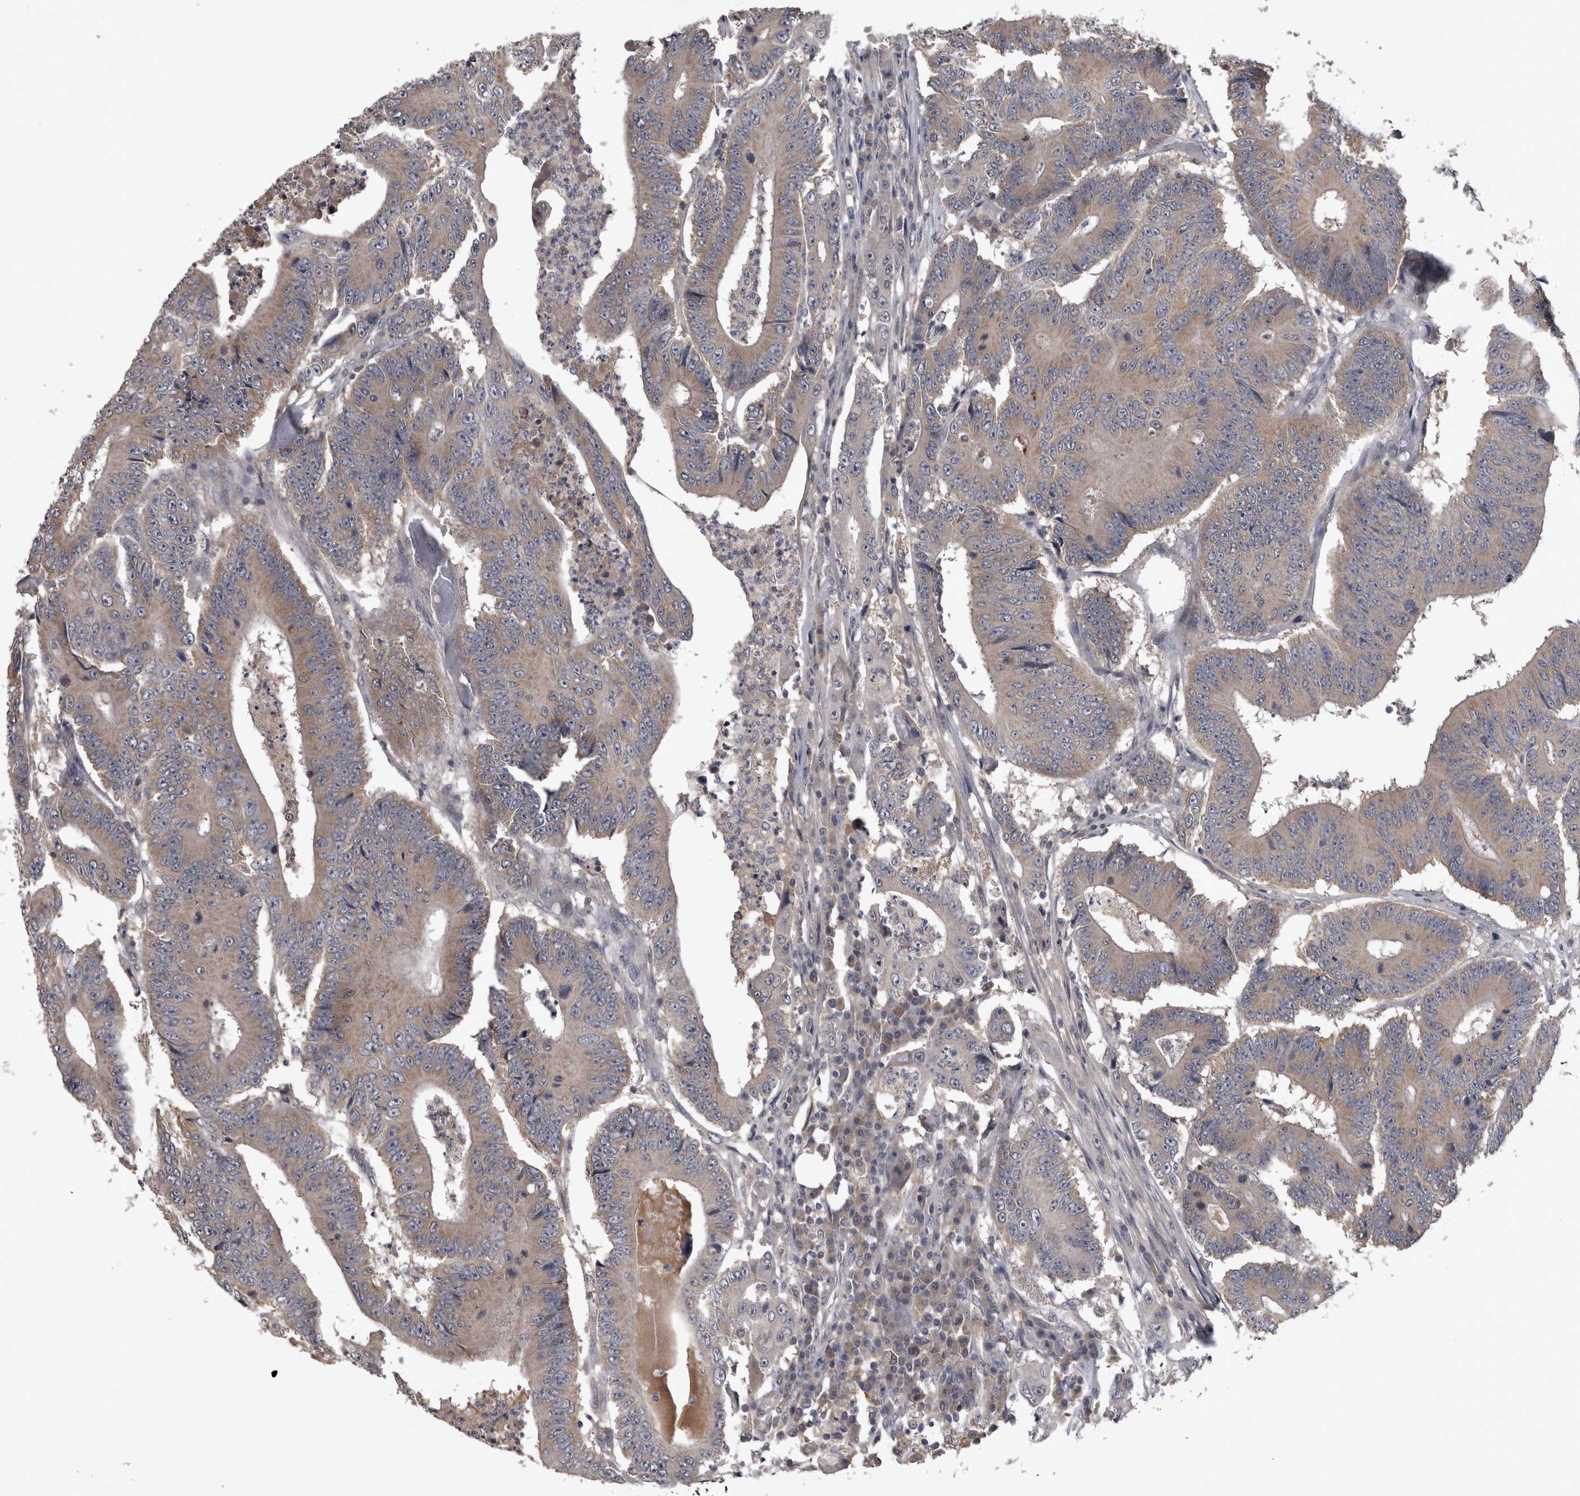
{"staining": {"intensity": "weak", "quantity": ">75%", "location": "cytoplasmic/membranous"}, "tissue": "colorectal cancer", "cell_type": "Tumor cells", "image_type": "cancer", "snomed": [{"axis": "morphology", "description": "Adenocarcinoma, NOS"}, {"axis": "topography", "description": "Colon"}], "caption": "Colorectal cancer (adenocarcinoma) tissue displays weak cytoplasmic/membranous positivity in about >75% of tumor cells, visualized by immunohistochemistry.", "gene": "ZNF114", "patient": {"sex": "male", "age": 83}}